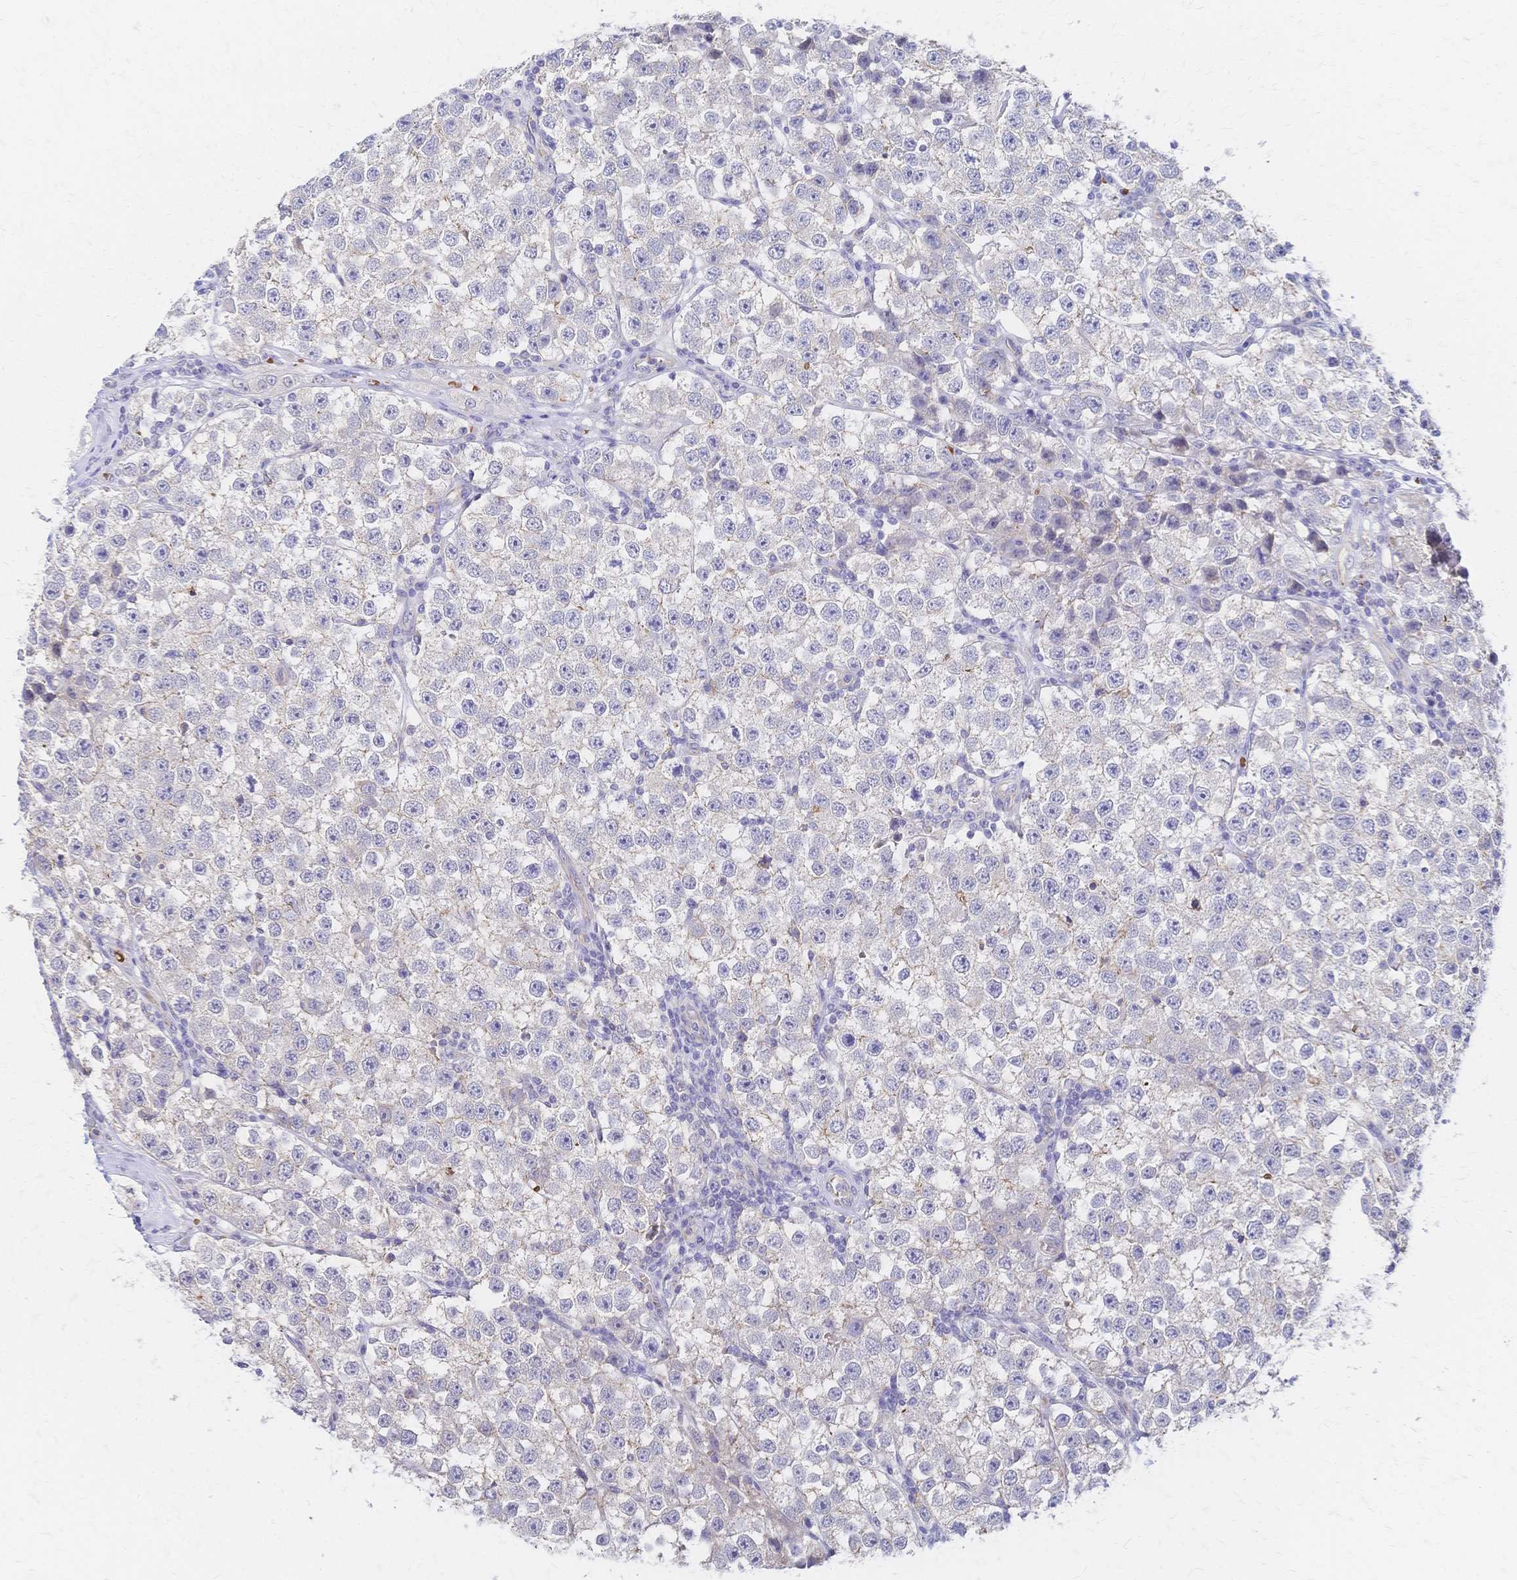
{"staining": {"intensity": "negative", "quantity": "none", "location": "none"}, "tissue": "testis cancer", "cell_type": "Tumor cells", "image_type": "cancer", "snomed": [{"axis": "morphology", "description": "Seminoma, NOS"}, {"axis": "topography", "description": "Testis"}], "caption": "Protein analysis of testis cancer (seminoma) demonstrates no significant positivity in tumor cells.", "gene": "SLC5A1", "patient": {"sex": "male", "age": 34}}